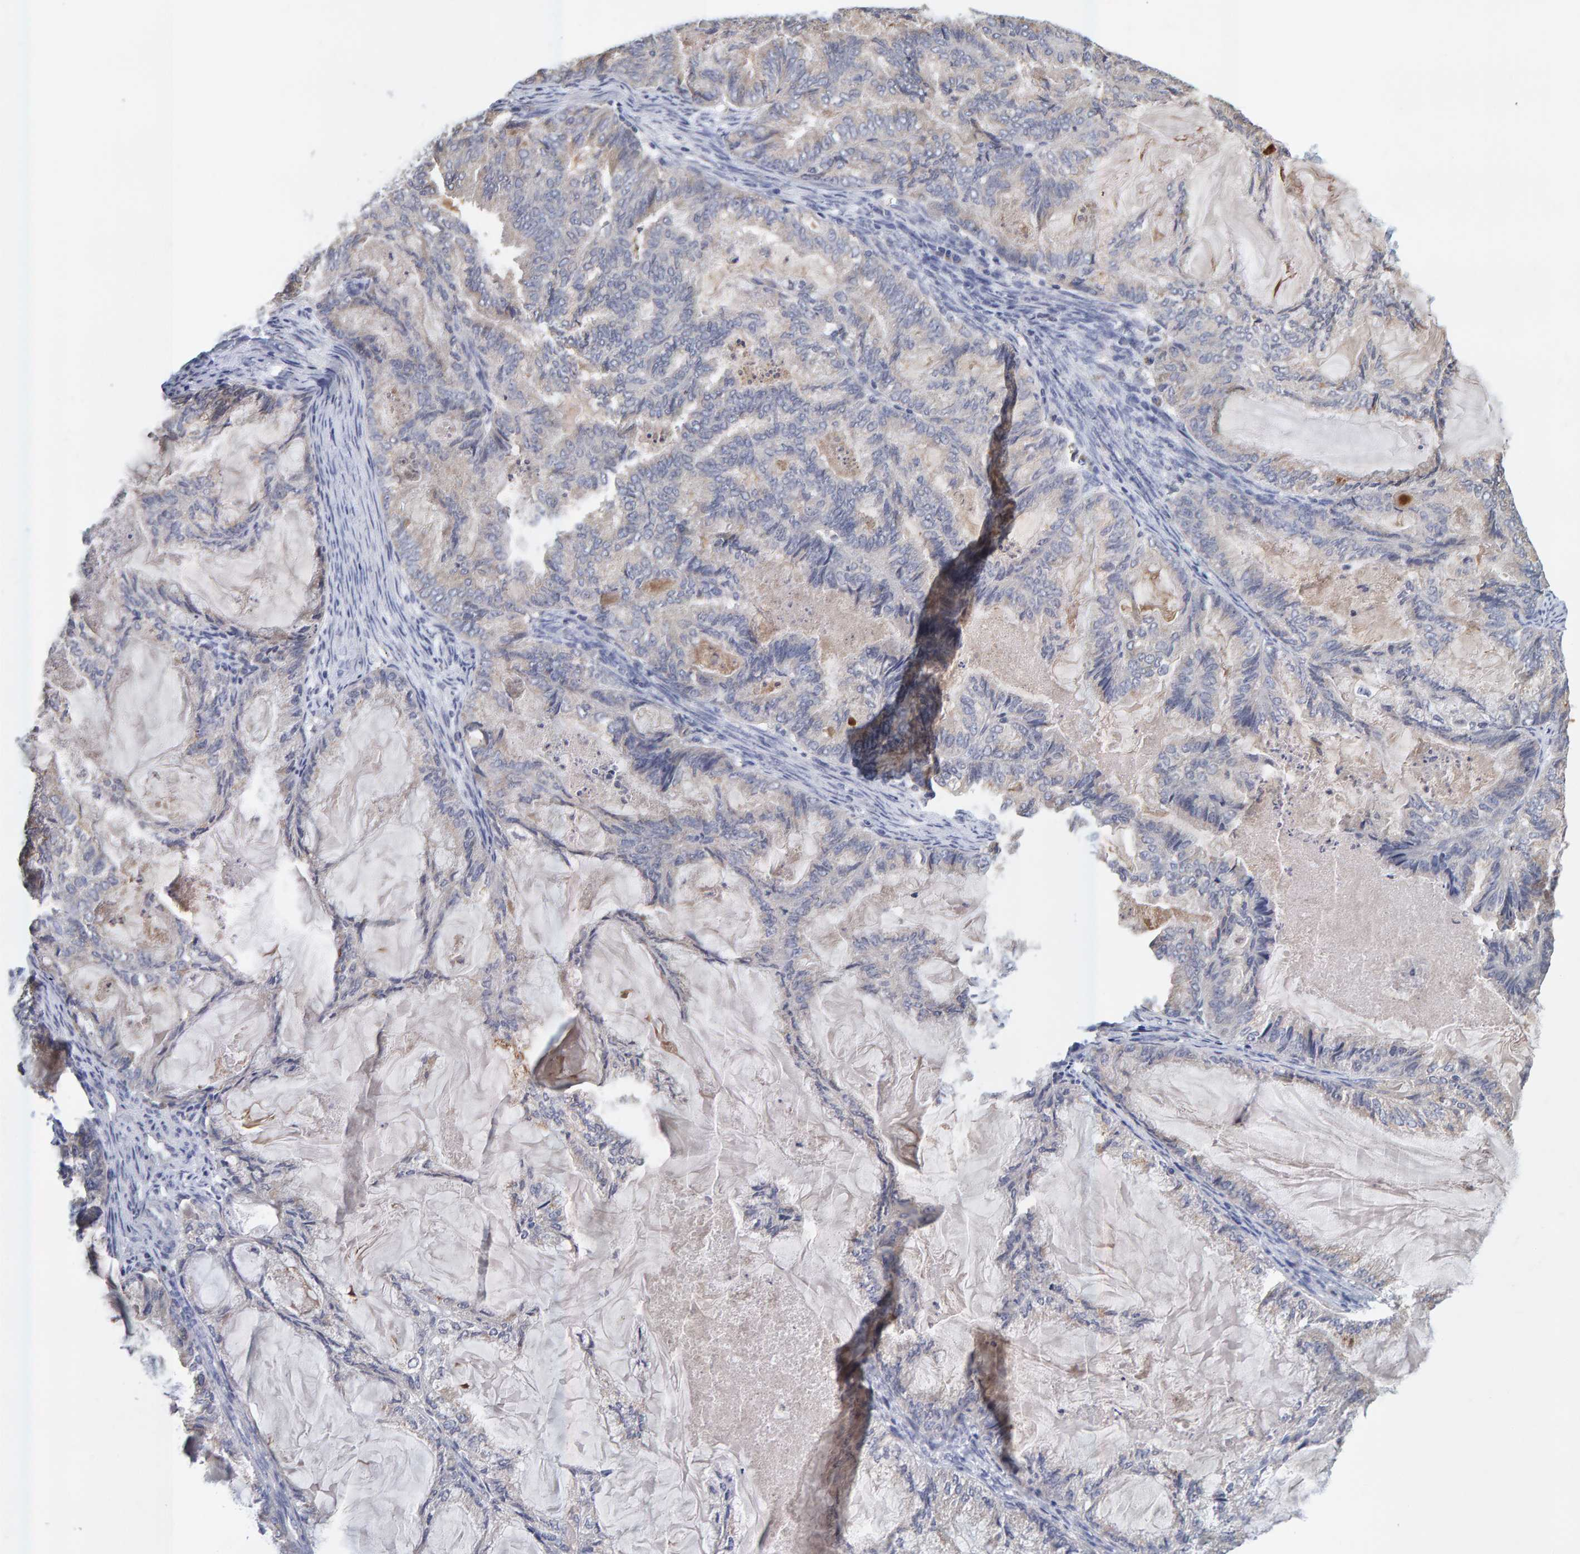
{"staining": {"intensity": "negative", "quantity": "none", "location": "none"}, "tissue": "endometrial cancer", "cell_type": "Tumor cells", "image_type": "cancer", "snomed": [{"axis": "morphology", "description": "Adenocarcinoma, NOS"}, {"axis": "topography", "description": "Endometrium"}], "caption": "This is an immunohistochemistry micrograph of endometrial adenocarcinoma. There is no positivity in tumor cells.", "gene": "SGPL1", "patient": {"sex": "female", "age": 86}}